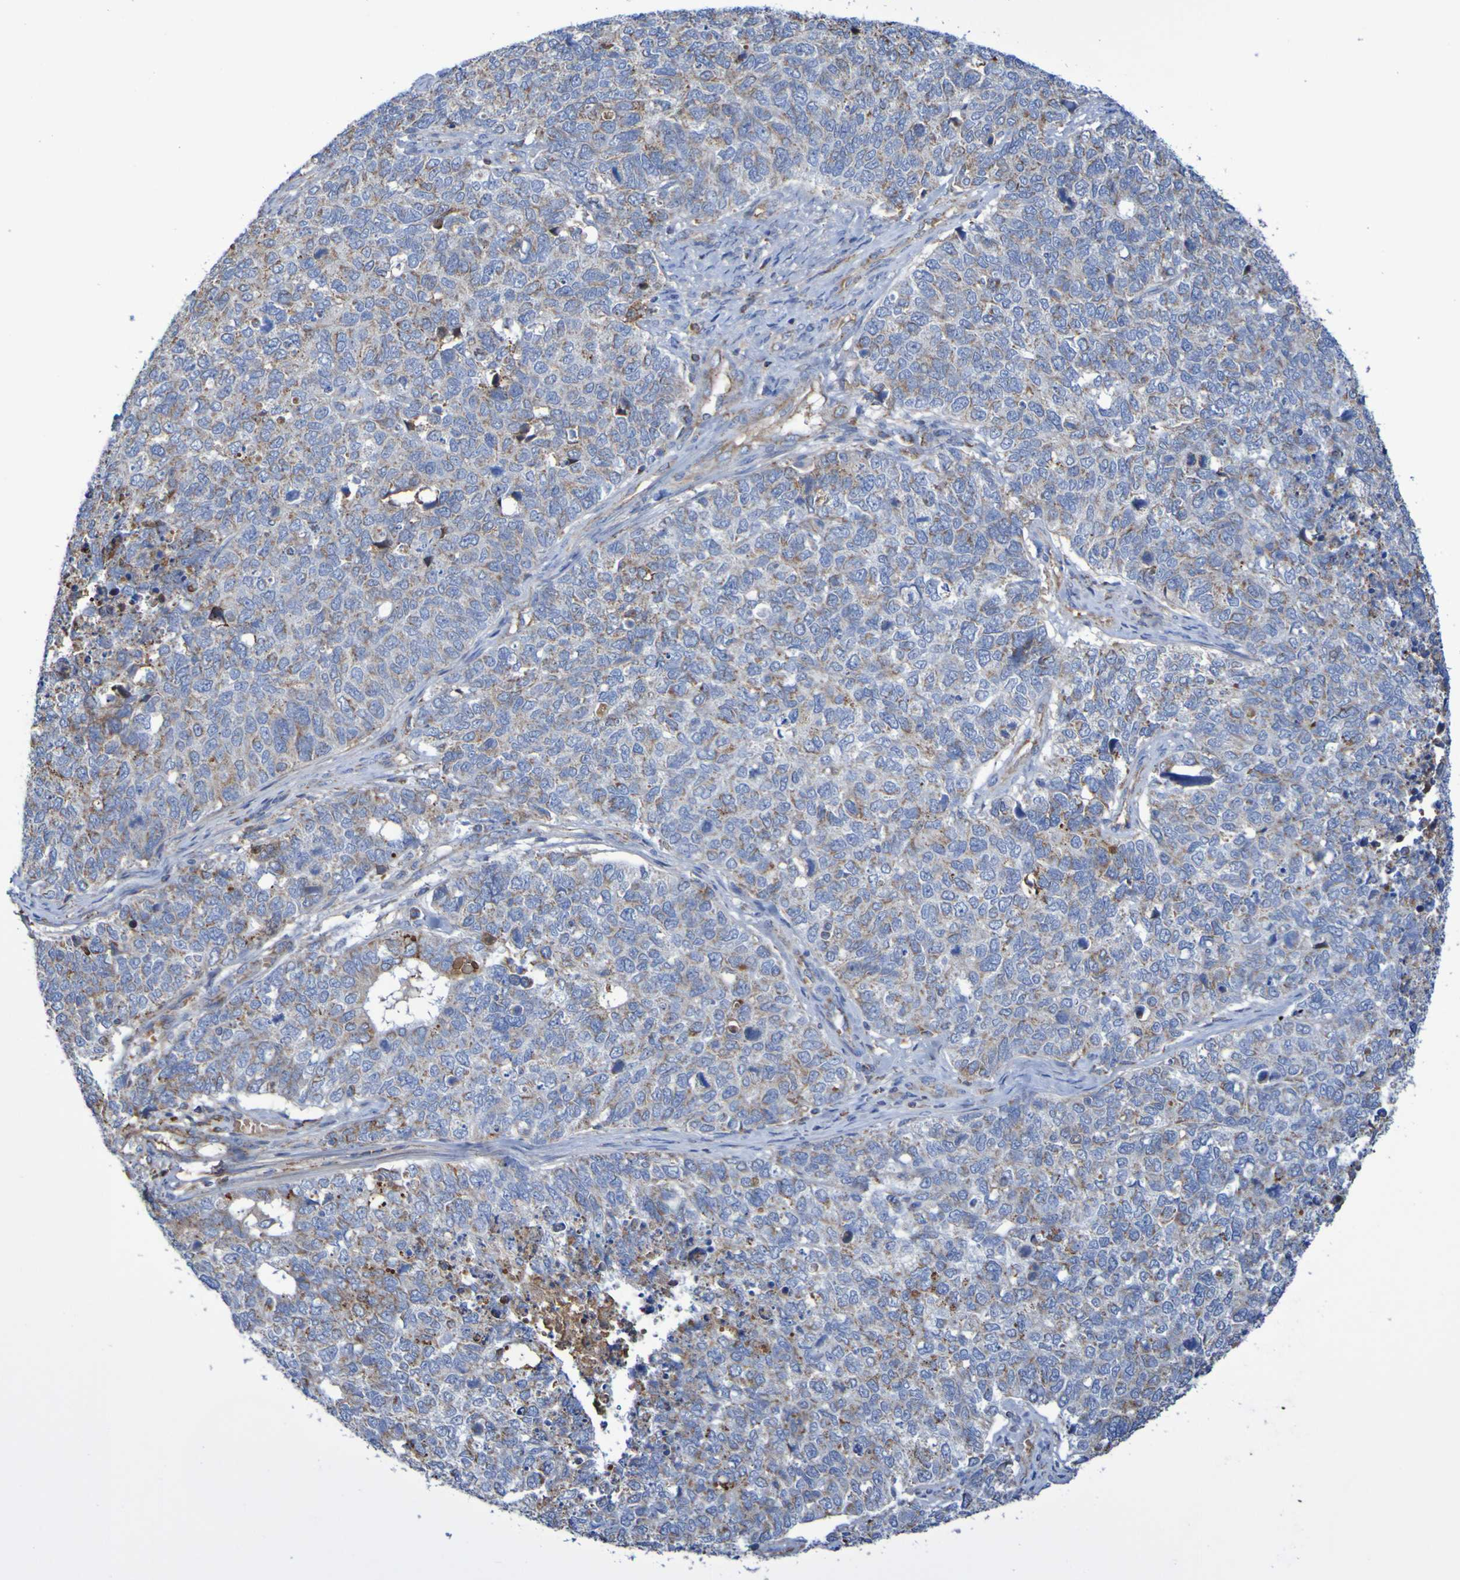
{"staining": {"intensity": "weak", "quantity": ">75%", "location": "cytoplasmic/membranous"}, "tissue": "cervical cancer", "cell_type": "Tumor cells", "image_type": "cancer", "snomed": [{"axis": "morphology", "description": "Squamous cell carcinoma, NOS"}, {"axis": "topography", "description": "Cervix"}], "caption": "The image displays staining of cervical cancer, revealing weak cytoplasmic/membranous protein positivity (brown color) within tumor cells.", "gene": "CNTN2", "patient": {"sex": "female", "age": 63}}